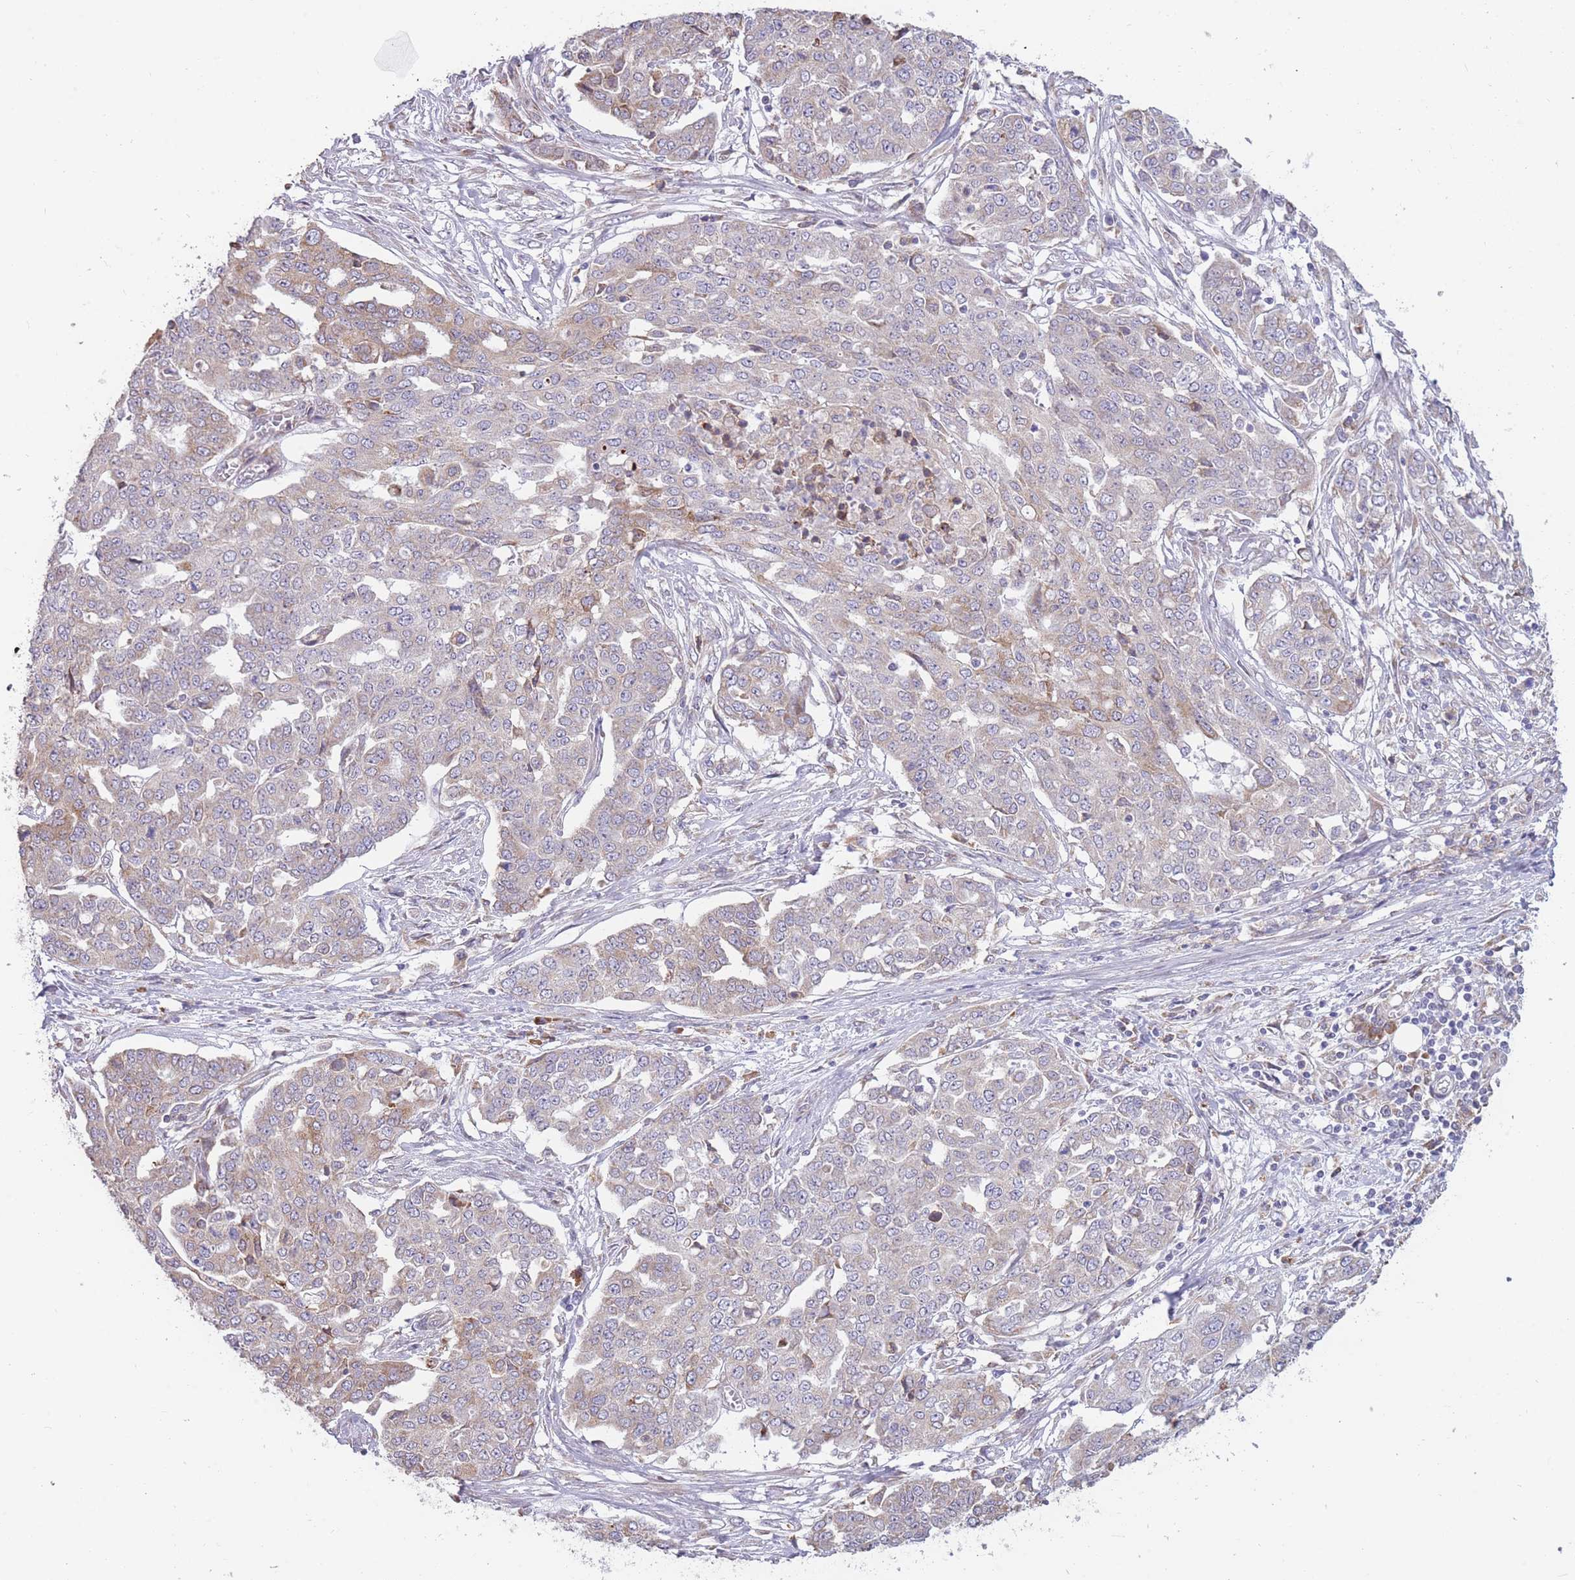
{"staining": {"intensity": "weak", "quantity": "<25%", "location": "cytoplasmic/membranous"}, "tissue": "ovarian cancer", "cell_type": "Tumor cells", "image_type": "cancer", "snomed": [{"axis": "morphology", "description": "Cystadenocarcinoma, serous, NOS"}, {"axis": "topography", "description": "Soft tissue"}, {"axis": "topography", "description": "Ovary"}], "caption": "High magnification brightfield microscopy of ovarian cancer stained with DAB (brown) and counterstained with hematoxylin (blue): tumor cells show no significant expression. (DAB (3,3'-diaminobenzidine) IHC visualized using brightfield microscopy, high magnification).", "gene": "TRAPPC5", "patient": {"sex": "female", "age": 57}}